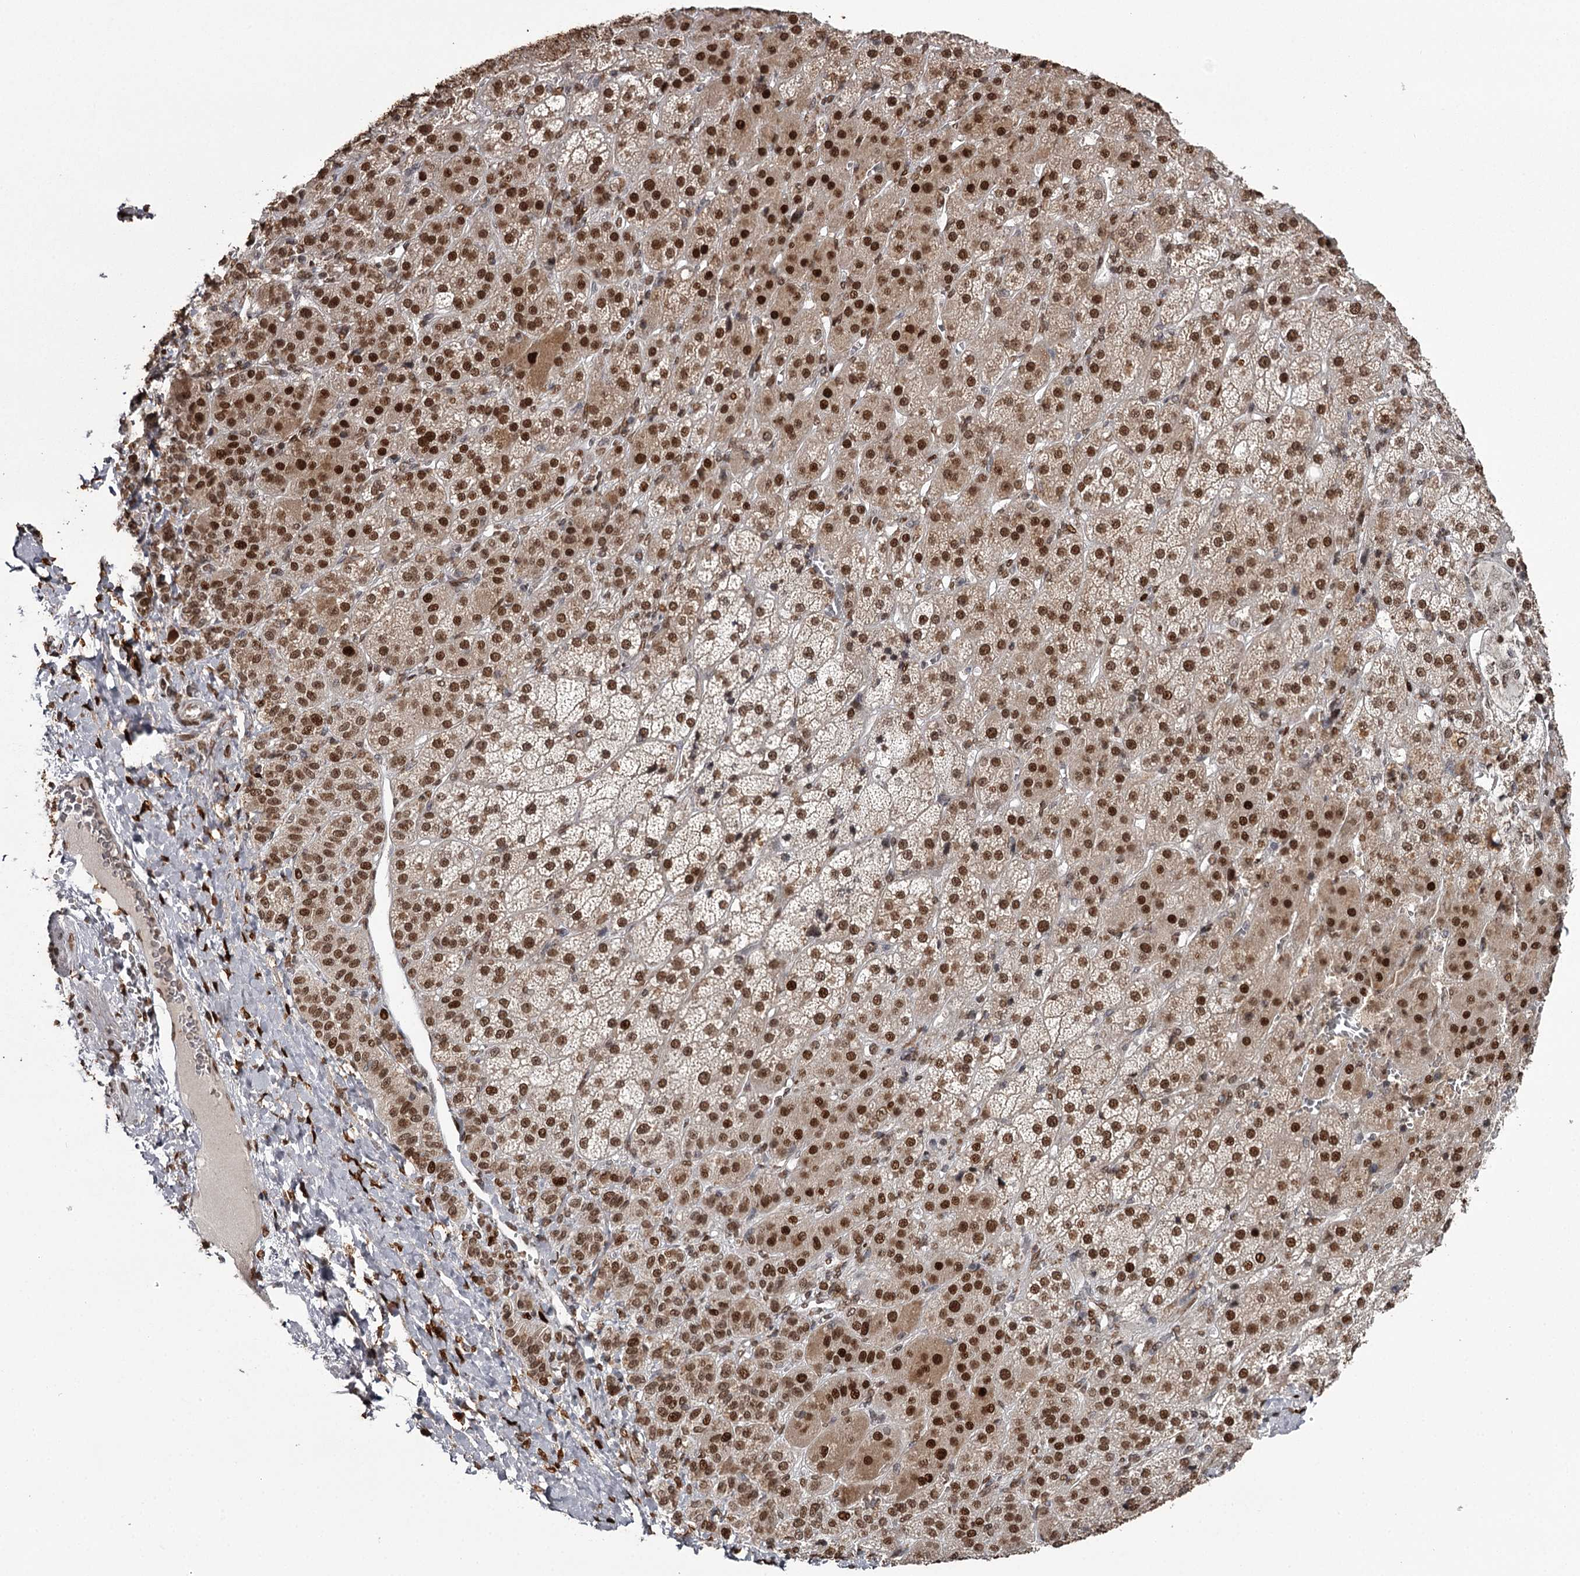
{"staining": {"intensity": "strong", "quantity": ">75%", "location": "cytoplasmic/membranous,nuclear"}, "tissue": "adrenal gland", "cell_type": "Glandular cells", "image_type": "normal", "snomed": [{"axis": "morphology", "description": "Normal tissue, NOS"}, {"axis": "topography", "description": "Adrenal gland"}], "caption": "Immunohistochemistry (IHC) histopathology image of normal human adrenal gland stained for a protein (brown), which shows high levels of strong cytoplasmic/membranous,nuclear expression in approximately >75% of glandular cells.", "gene": "THYN1", "patient": {"sex": "female", "age": 57}}